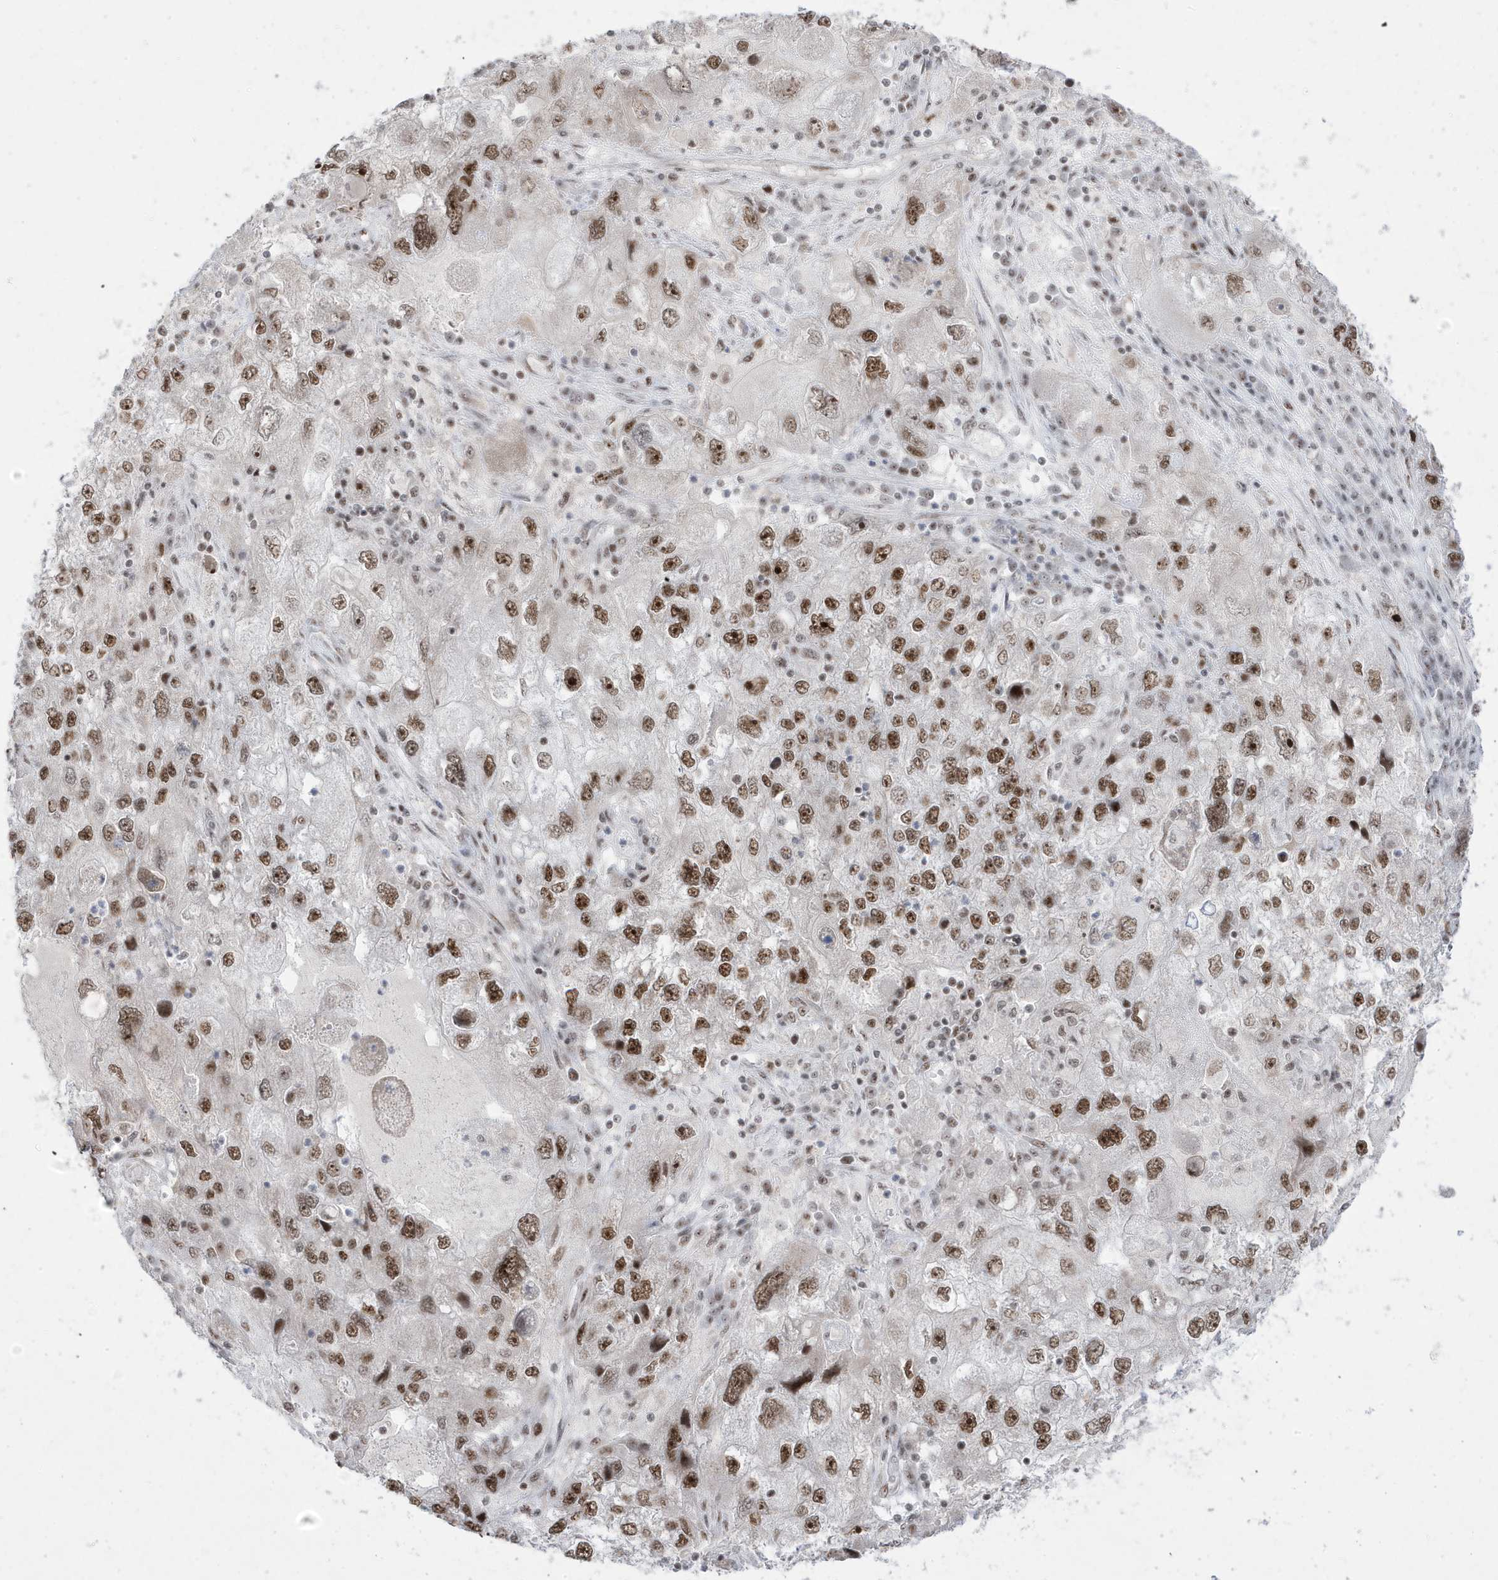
{"staining": {"intensity": "moderate", "quantity": ">75%", "location": "nuclear"}, "tissue": "endometrial cancer", "cell_type": "Tumor cells", "image_type": "cancer", "snomed": [{"axis": "morphology", "description": "Adenocarcinoma, NOS"}, {"axis": "topography", "description": "Endometrium"}], "caption": "An immunohistochemistry (IHC) micrograph of tumor tissue is shown. Protein staining in brown shows moderate nuclear positivity in adenocarcinoma (endometrial) within tumor cells. The protein of interest is stained brown, and the nuclei are stained in blue (DAB (3,3'-diaminobenzidine) IHC with brightfield microscopy, high magnification).", "gene": "MTREX", "patient": {"sex": "female", "age": 49}}